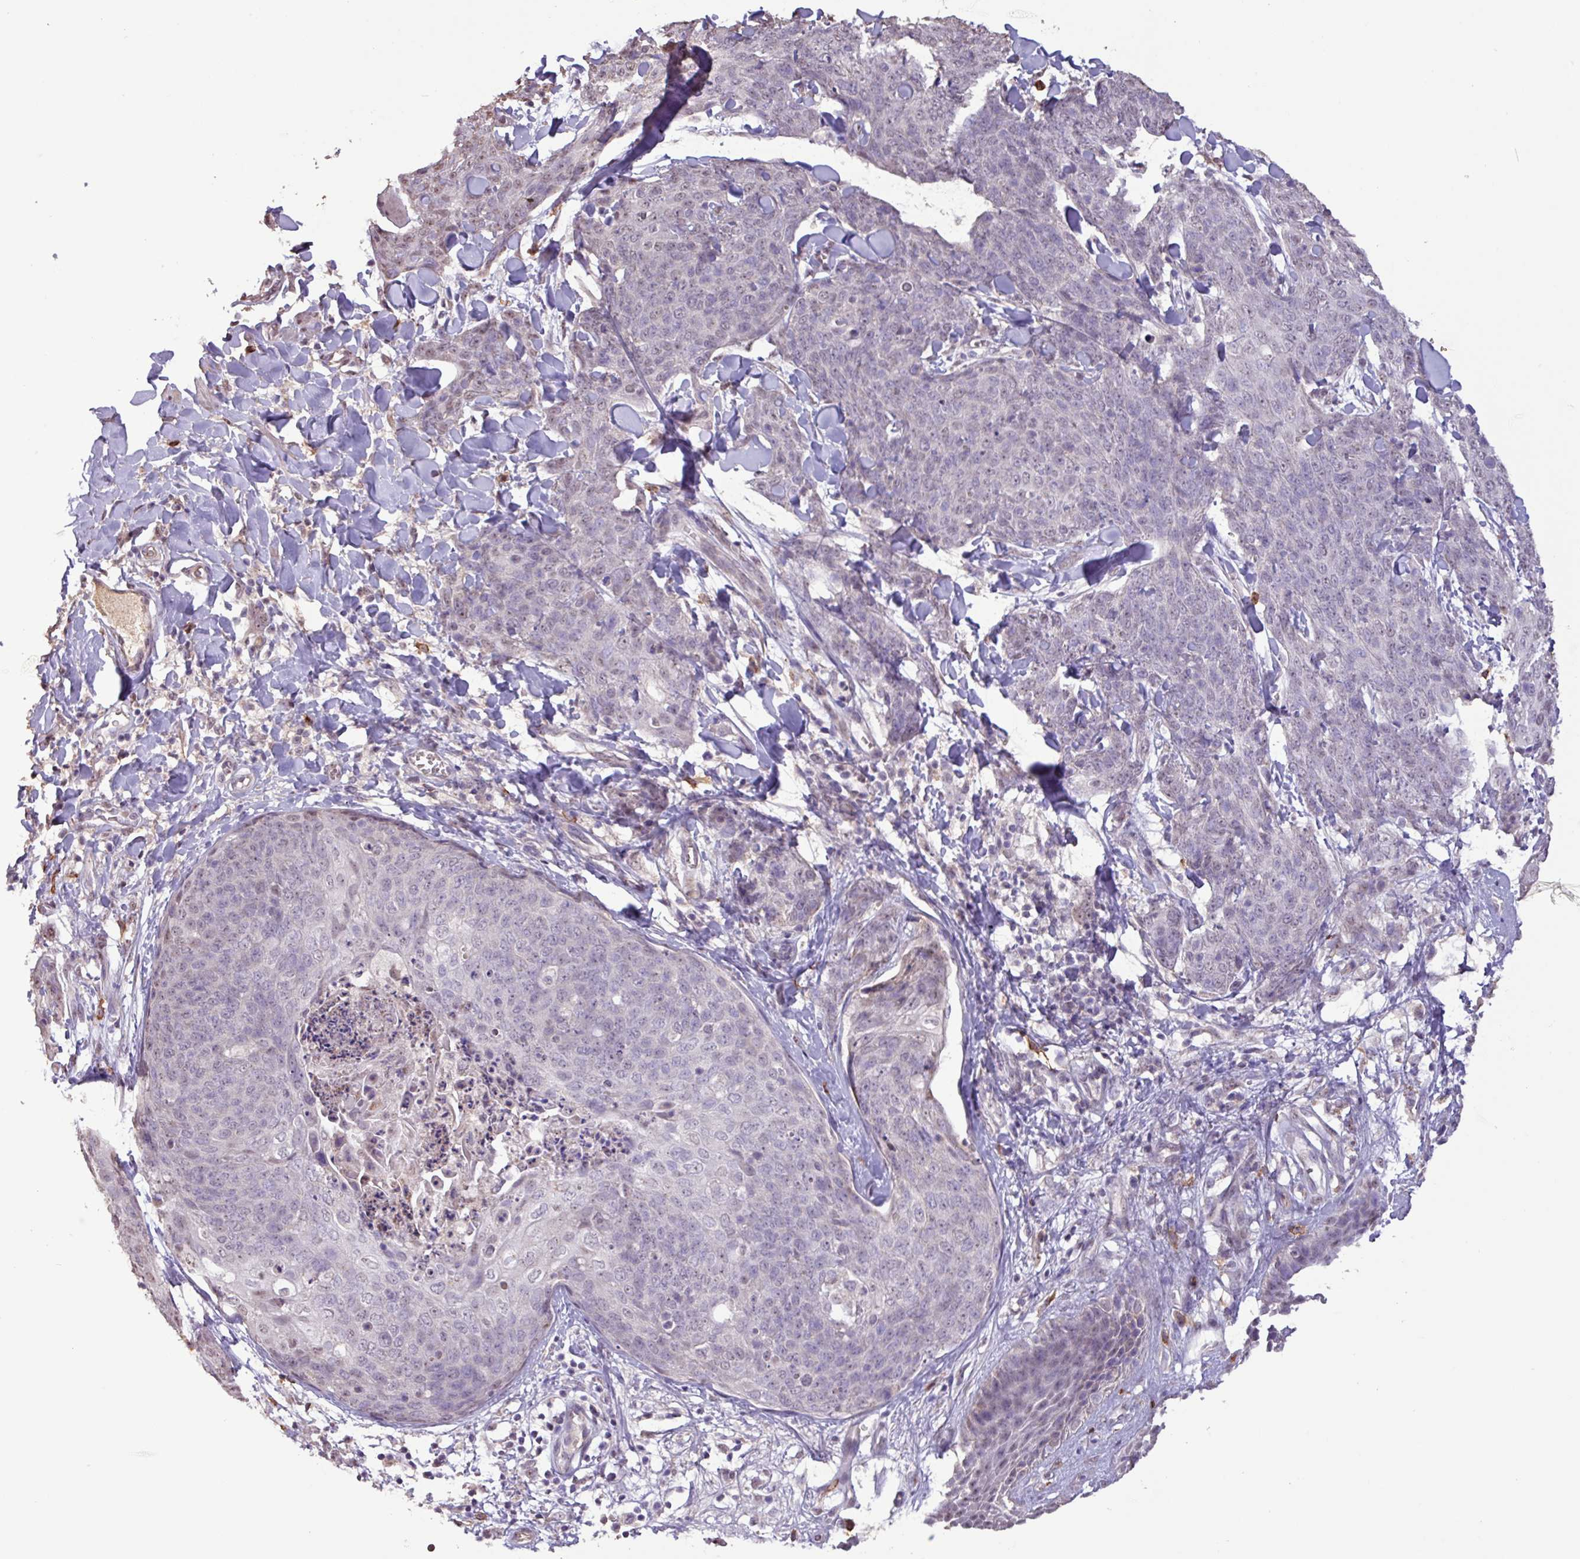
{"staining": {"intensity": "negative", "quantity": "none", "location": "none"}, "tissue": "skin cancer", "cell_type": "Tumor cells", "image_type": "cancer", "snomed": [{"axis": "morphology", "description": "Squamous cell carcinoma, NOS"}, {"axis": "topography", "description": "Skin"}, {"axis": "topography", "description": "Vulva"}], "caption": "A histopathology image of human skin squamous cell carcinoma is negative for staining in tumor cells. The staining is performed using DAB (3,3'-diaminobenzidine) brown chromogen with nuclei counter-stained in using hematoxylin.", "gene": "L3MBTL3", "patient": {"sex": "female", "age": 85}}